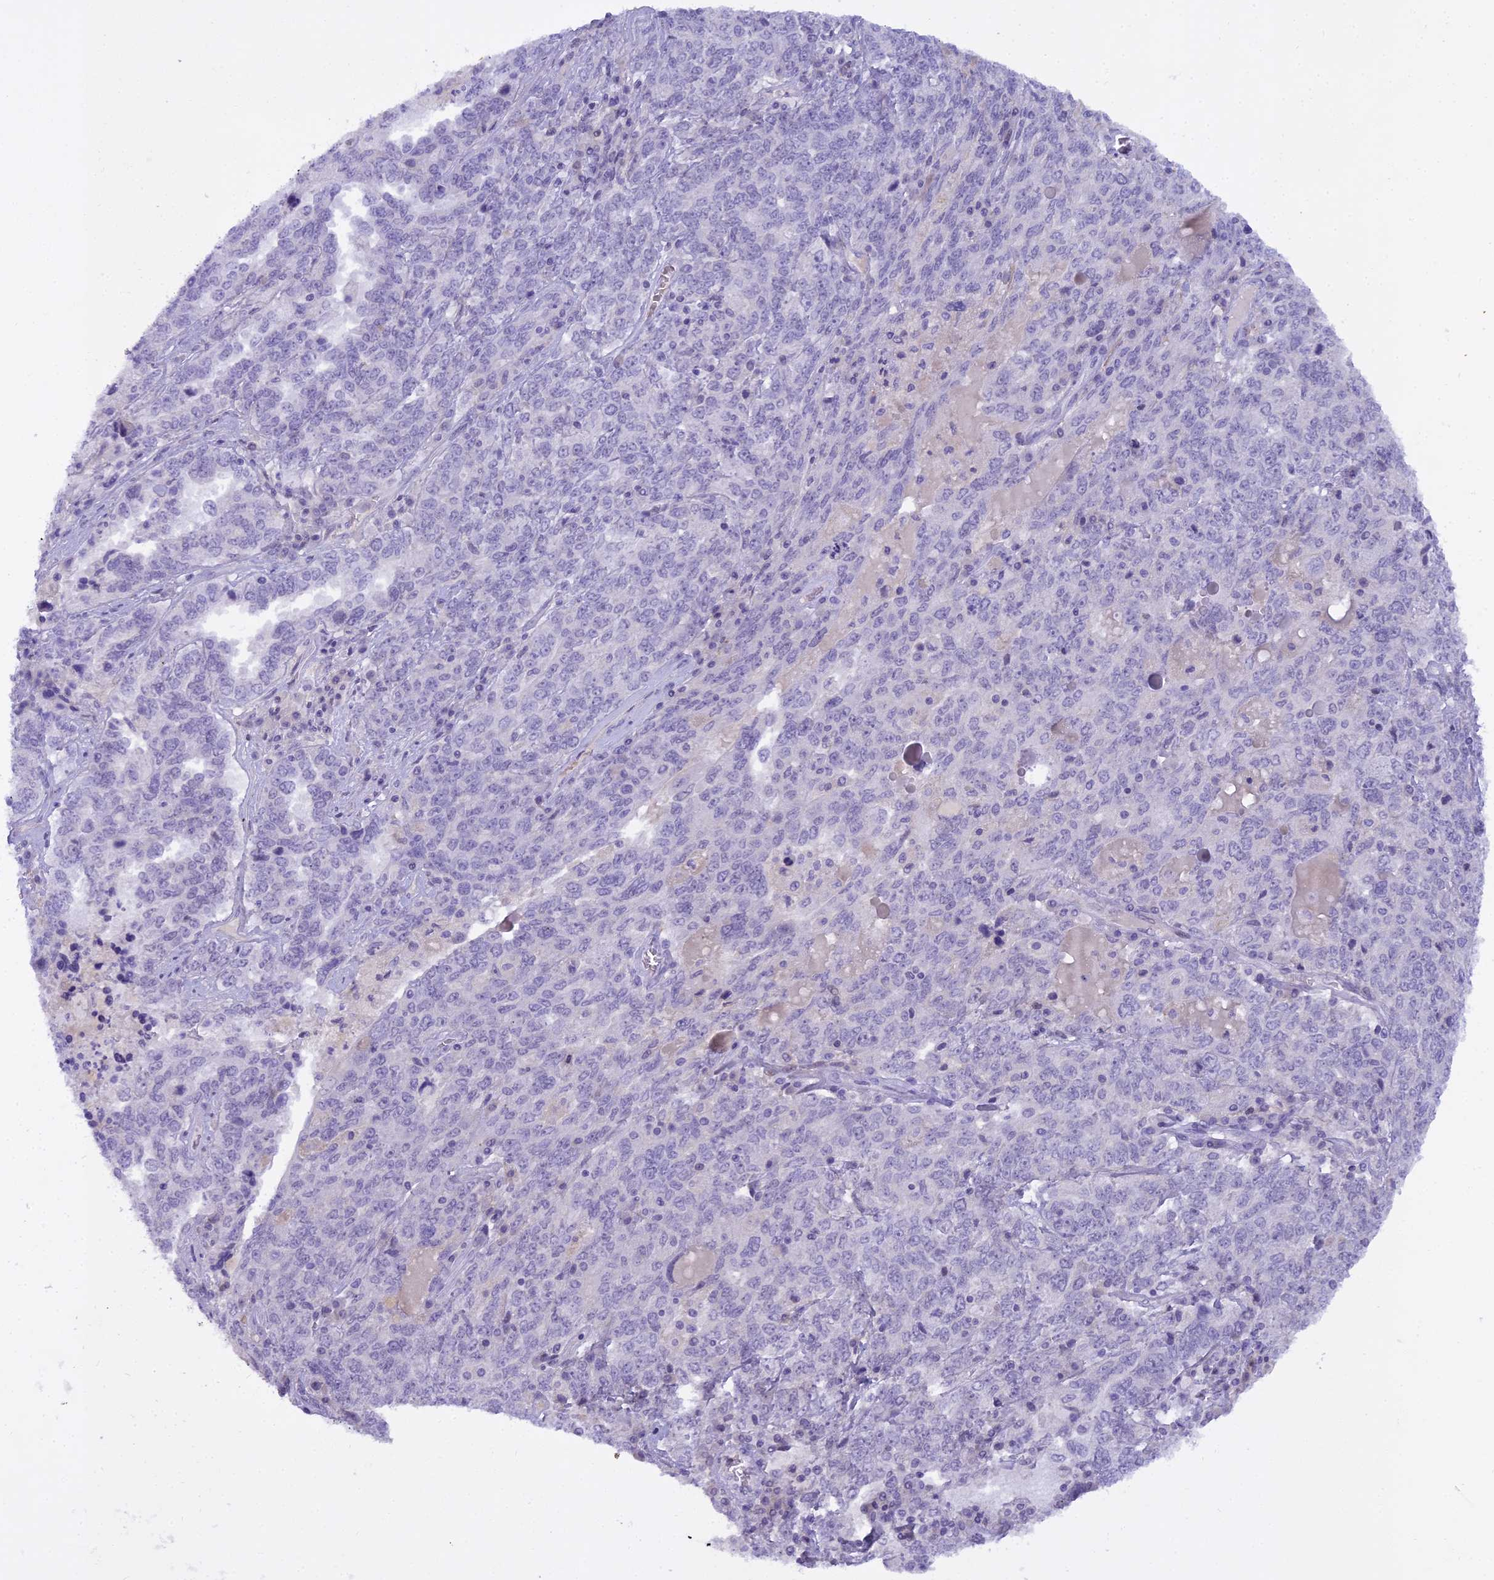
{"staining": {"intensity": "negative", "quantity": "none", "location": "none"}, "tissue": "ovarian cancer", "cell_type": "Tumor cells", "image_type": "cancer", "snomed": [{"axis": "morphology", "description": "Carcinoma, endometroid"}, {"axis": "topography", "description": "Ovary"}], "caption": "Tumor cells show no significant positivity in ovarian cancer.", "gene": "OSTN", "patient": {"sex": "female", "age": 62}}